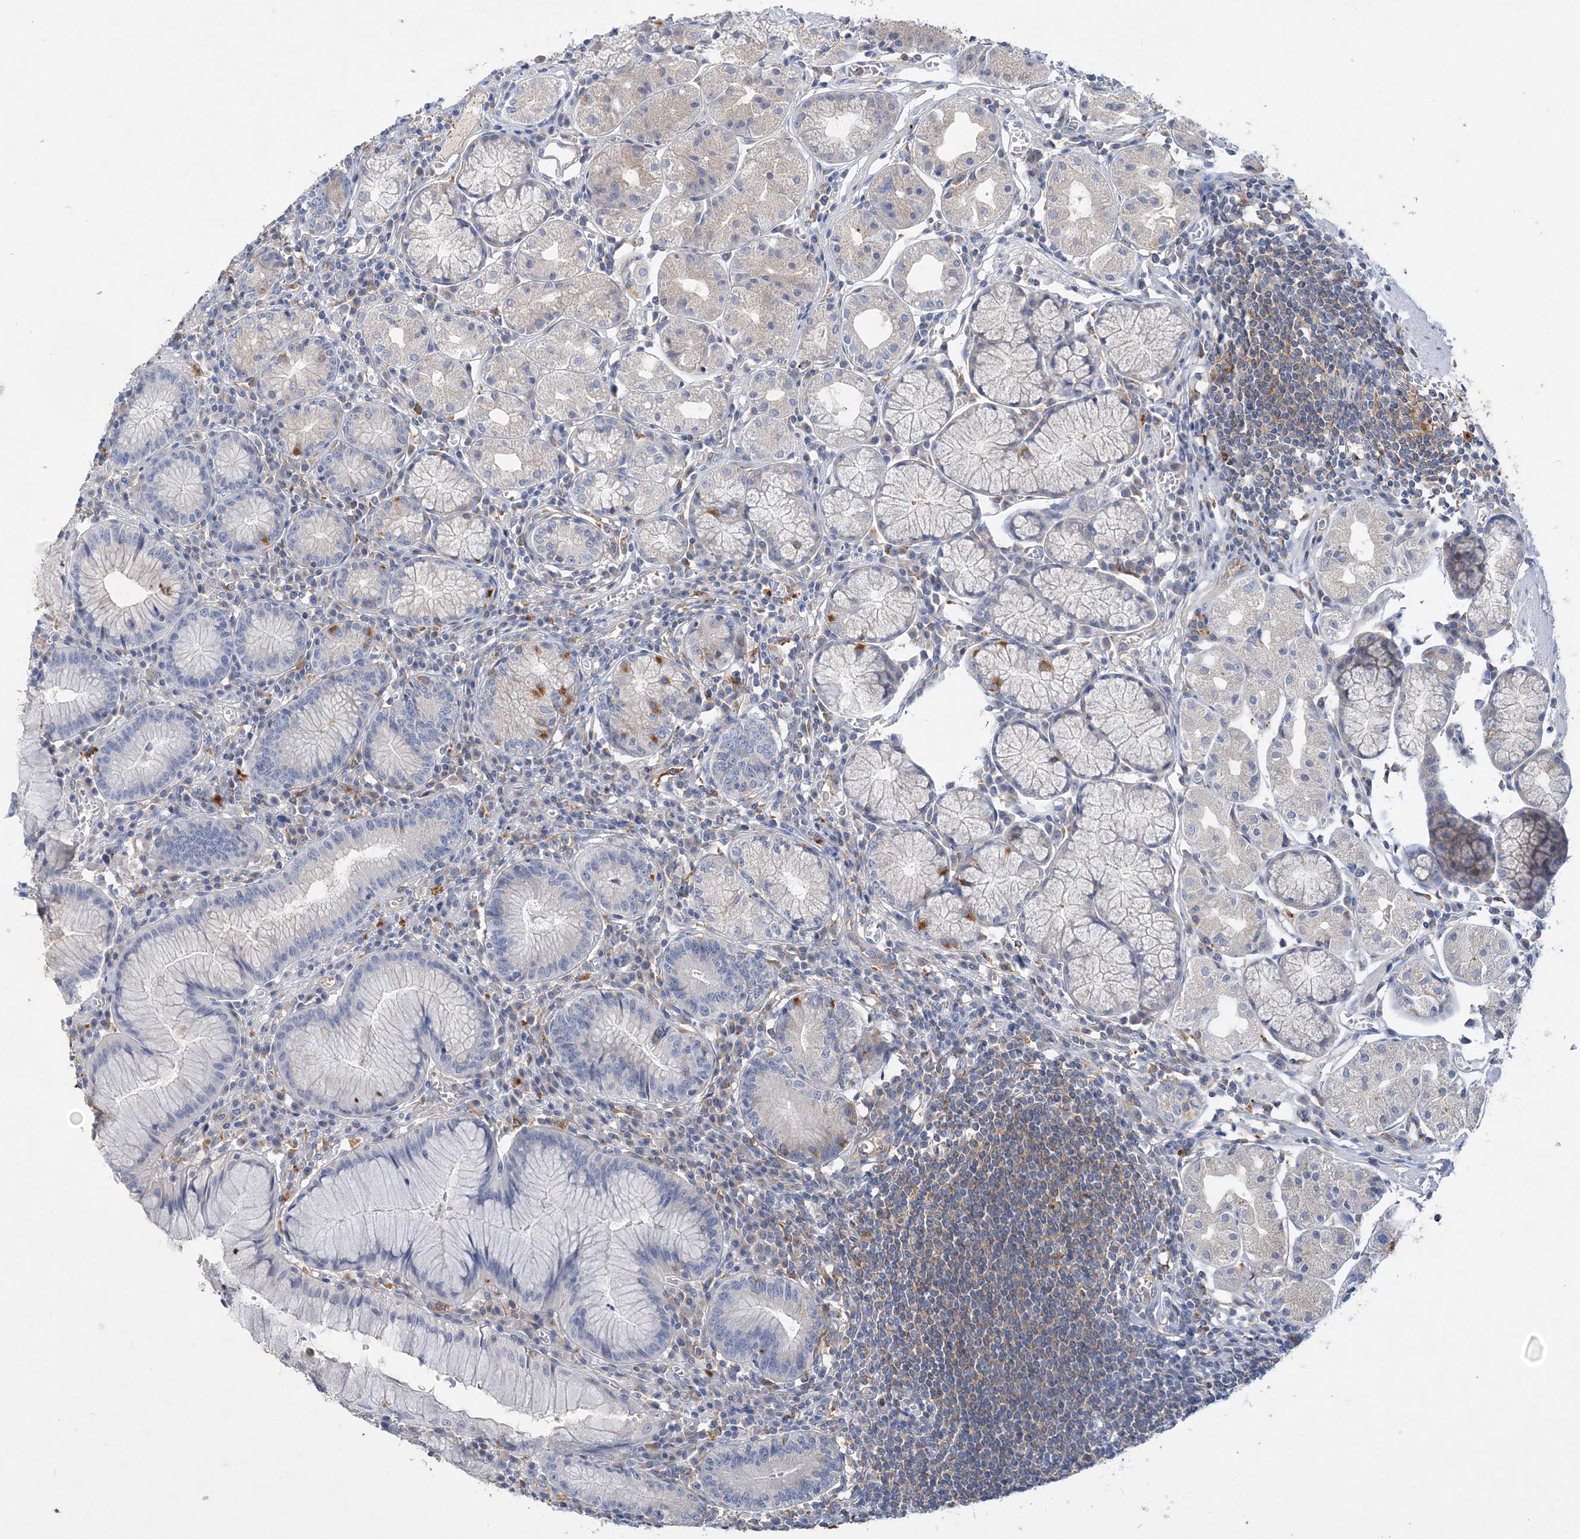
{"staining": {"intensity": "weak", "quantity": "<25%", "location": "cytoplasmic/membranous"}, "tissue": "stomach", "cell_type": "Glandular cells", "image_type": "normal", "snomed": [{"axis": "morphology", "description": "Normal tissue, NOS"}, {"axis": "topography", "description": "Stomach"}], "caption": "A high-resolution histopathology image shows IHC staining of benign stomach, which exhibits no significant staining in glandular cells.", "gene": "GRINA", "patient": {"sex": "male", "age": 55}}